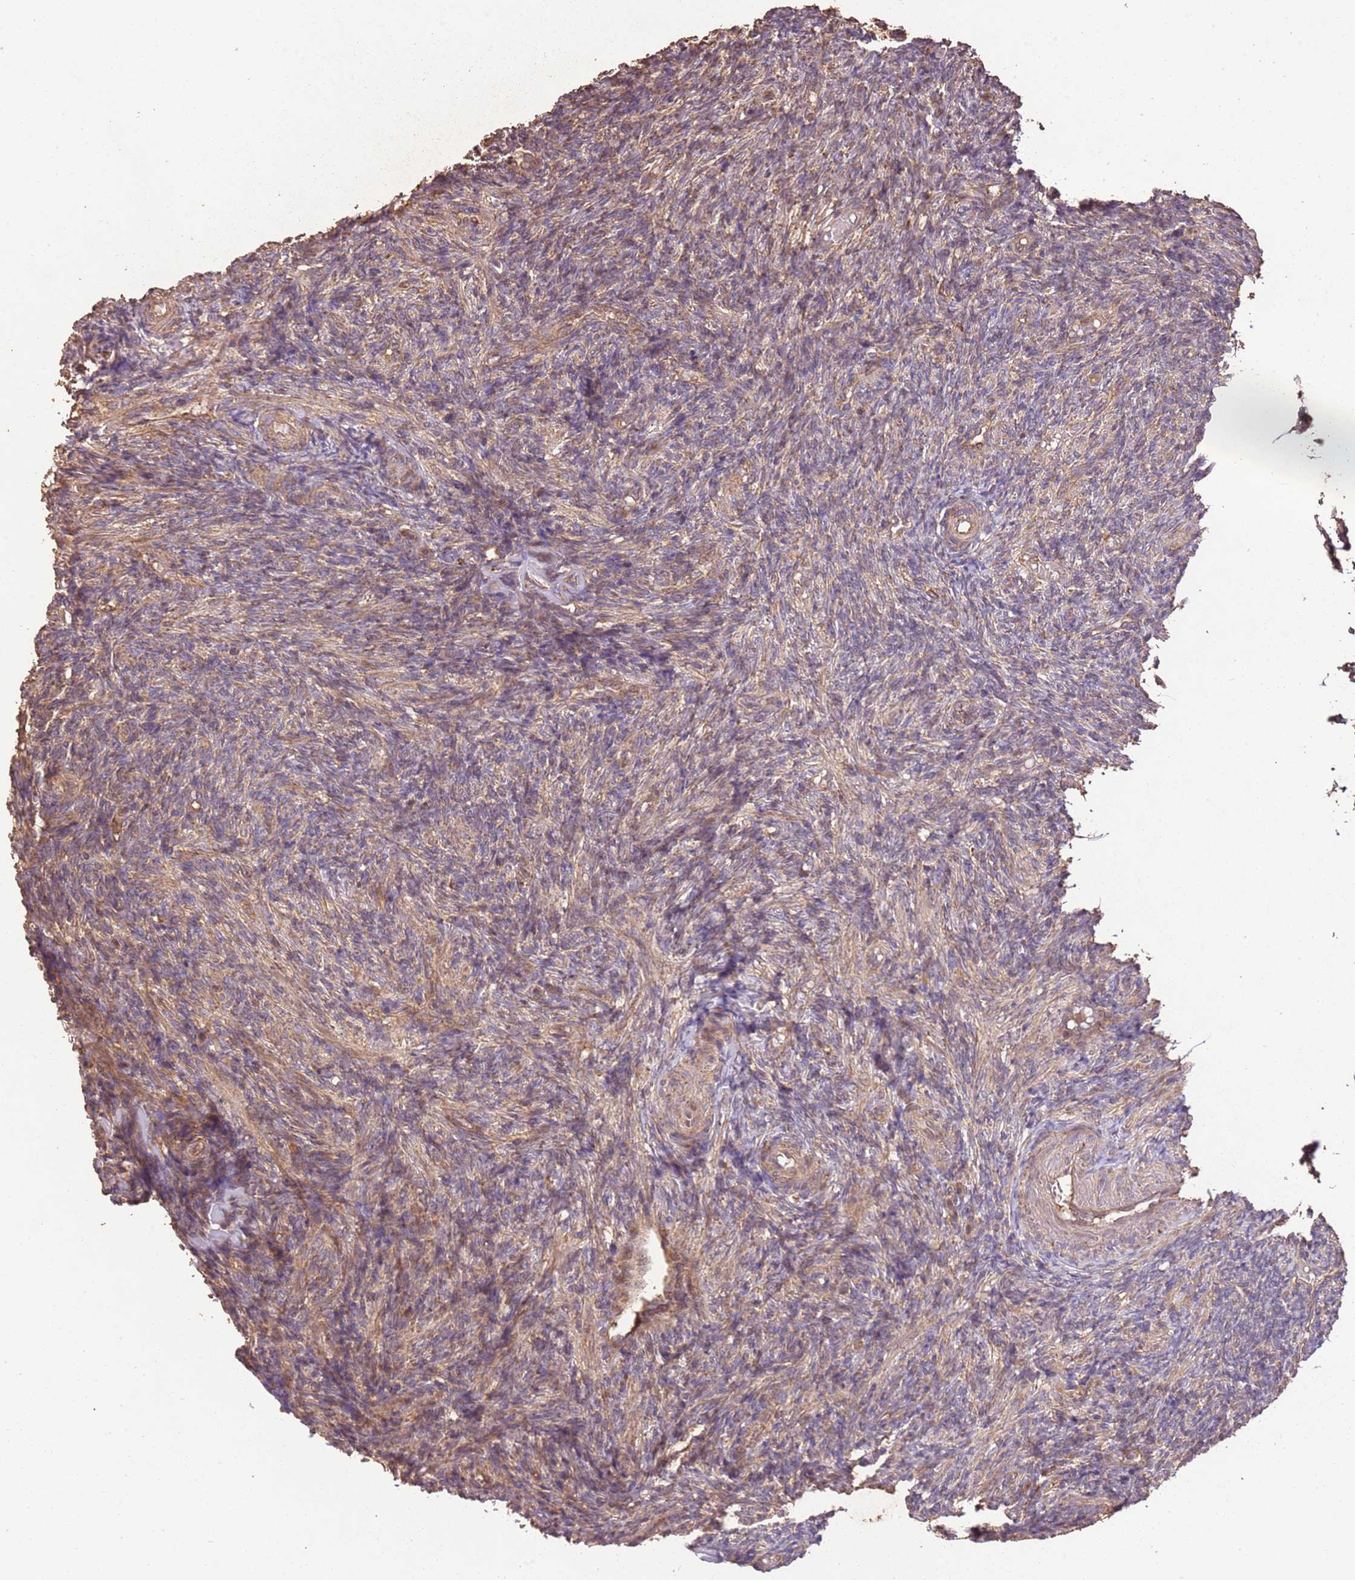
{"staining": {"intensity": "weak", "quantity": "<25%", "location": "cytoplasmic/membranous"}, "tissue": "ovary", "cell_type": "Ovarian stroma cells", "image_type": "normal", "snomed": [{"axis": "morphology", "description": "Normal tissue, NOS"}, {"axis": "topography", "description": "Ovary"}], "caption": "The photomicrograph shows no staining of ovarian stroma cells in normal ovary.", "gene": "LRRC28", "patient": {"sex": "female", "age": 27}}